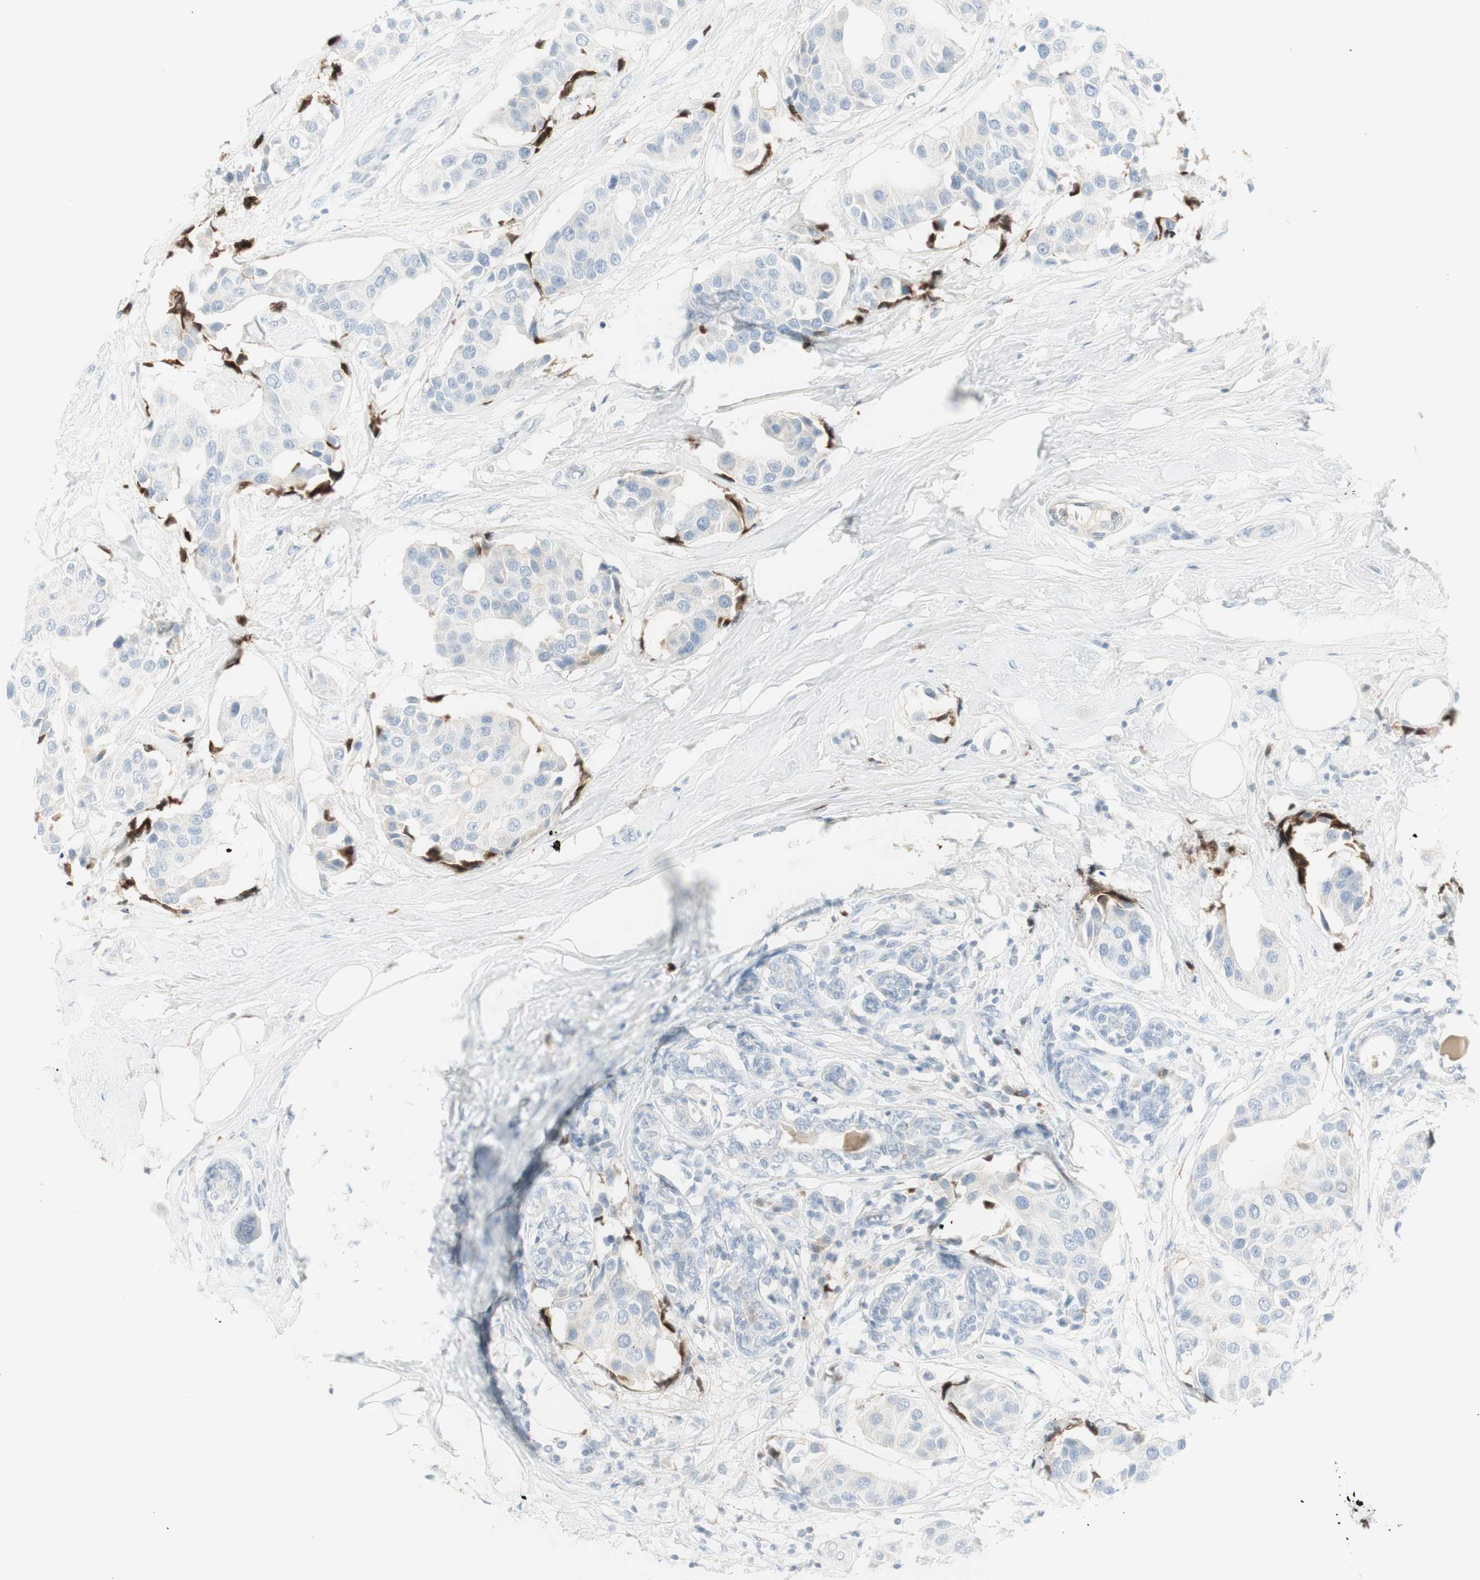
{"staining": {"intensity": "negative", "quantity": "none", "location": "none"}, "tissue": "breast cancer", "cell_type": "Tumor cells", "image_type": "cancer", "snomed": [{"axis": "morphology", "description": "Normal tissue, NOS"}, {"axis": "morphology", "description": "Duct carcinoma"}, {"axis": "topography", "description": "Breast"}], "caption": "This is an immunohistochemistry (IHC) image of invasive ductal carcinoma (breast). There is no staining in tumor cells.", "gene": "MDK", "patient": {"sex": "female", "age": 39}}